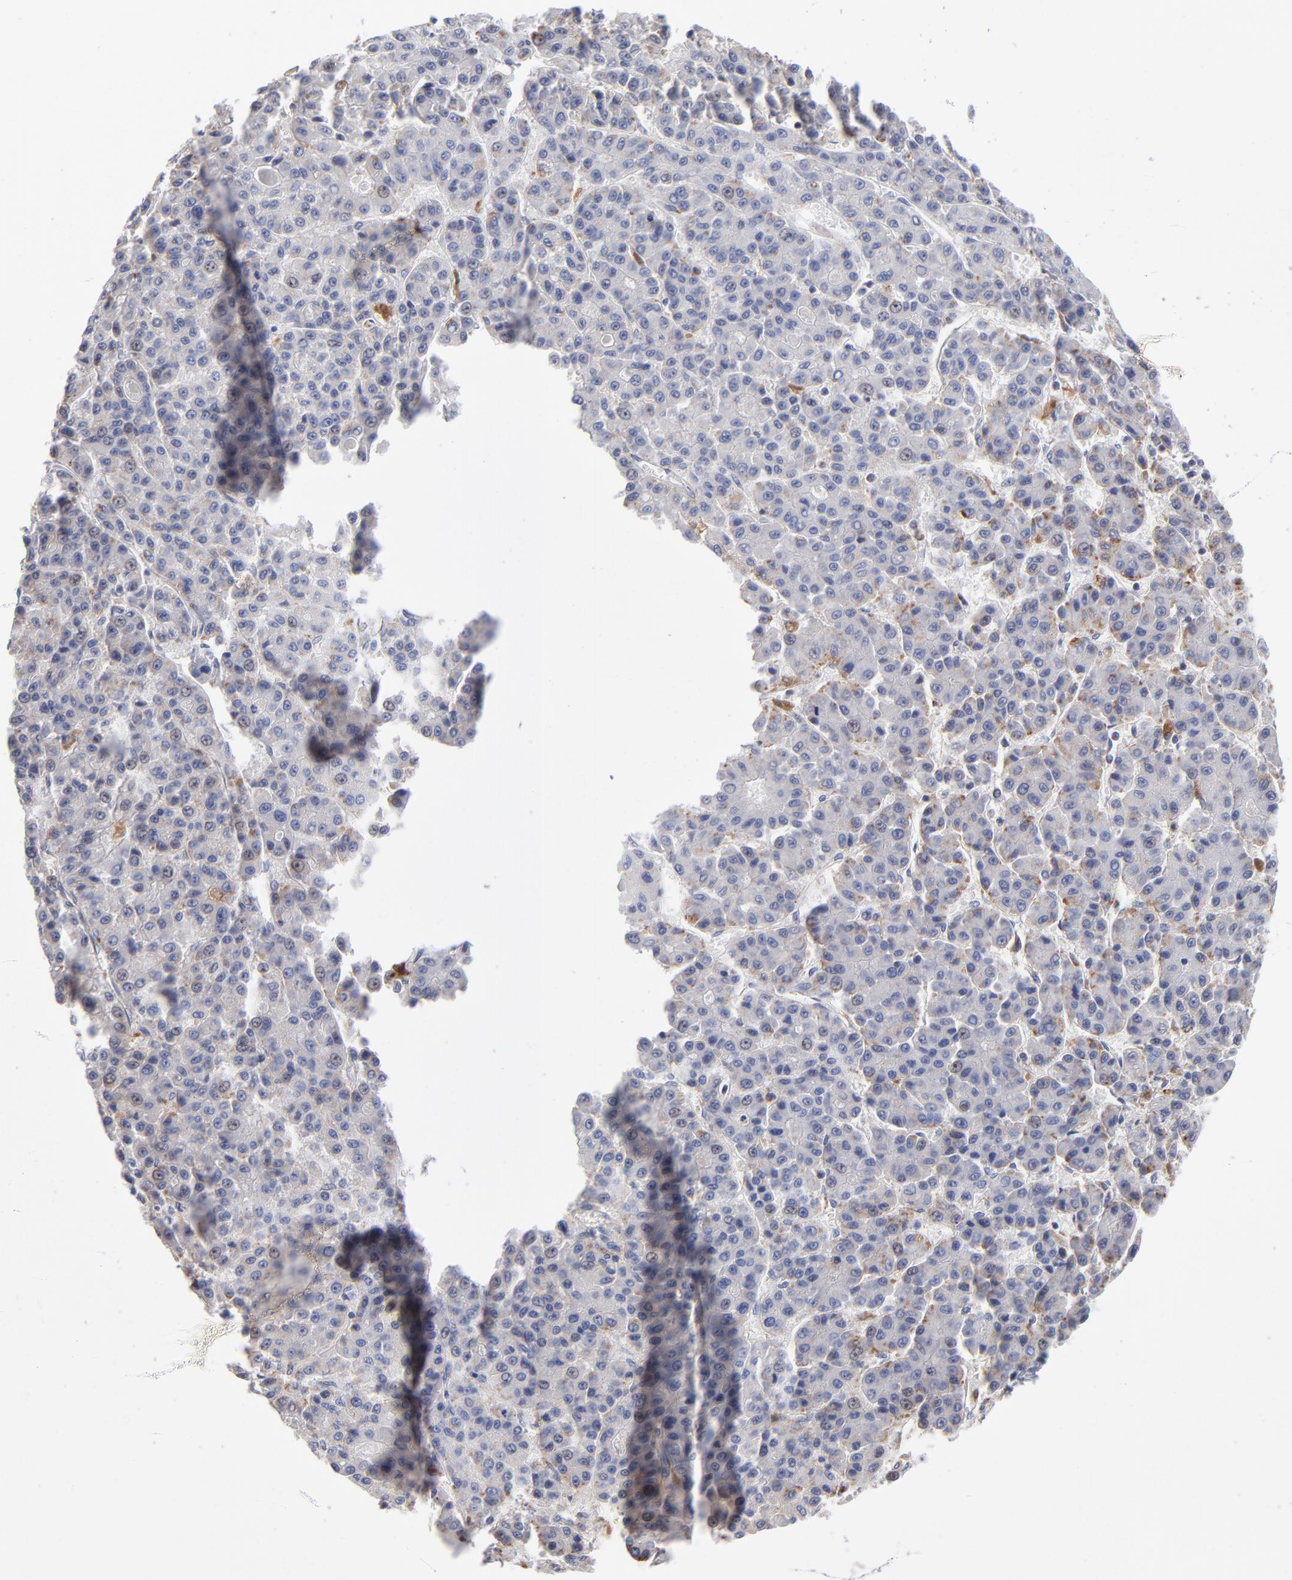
{"staining": {"intensity": "moderate", "quantity": ">75%", "location": "cytoplasmic/membranous"}, "tissue": "liver cancer", "cell_type": "Tumor cells", "image_type": "cancer", "snomed": [{"axis": "morphology", "description": "Carcinoma, Hepatocellular, NOS"}, {"axis": "topography", "description": "Liver"}], "caption": "Protein staining of liver cancer tissue exhibits moderate cytoplasmic/membranous positivity in approximately >75% of tumor cells. (DAB (3,3'-diaminobenzidine) IHC with brightfield microscopy, high magnification).", "gene": "RRAGB", "patient": {"sex": "male", "age": 70}}